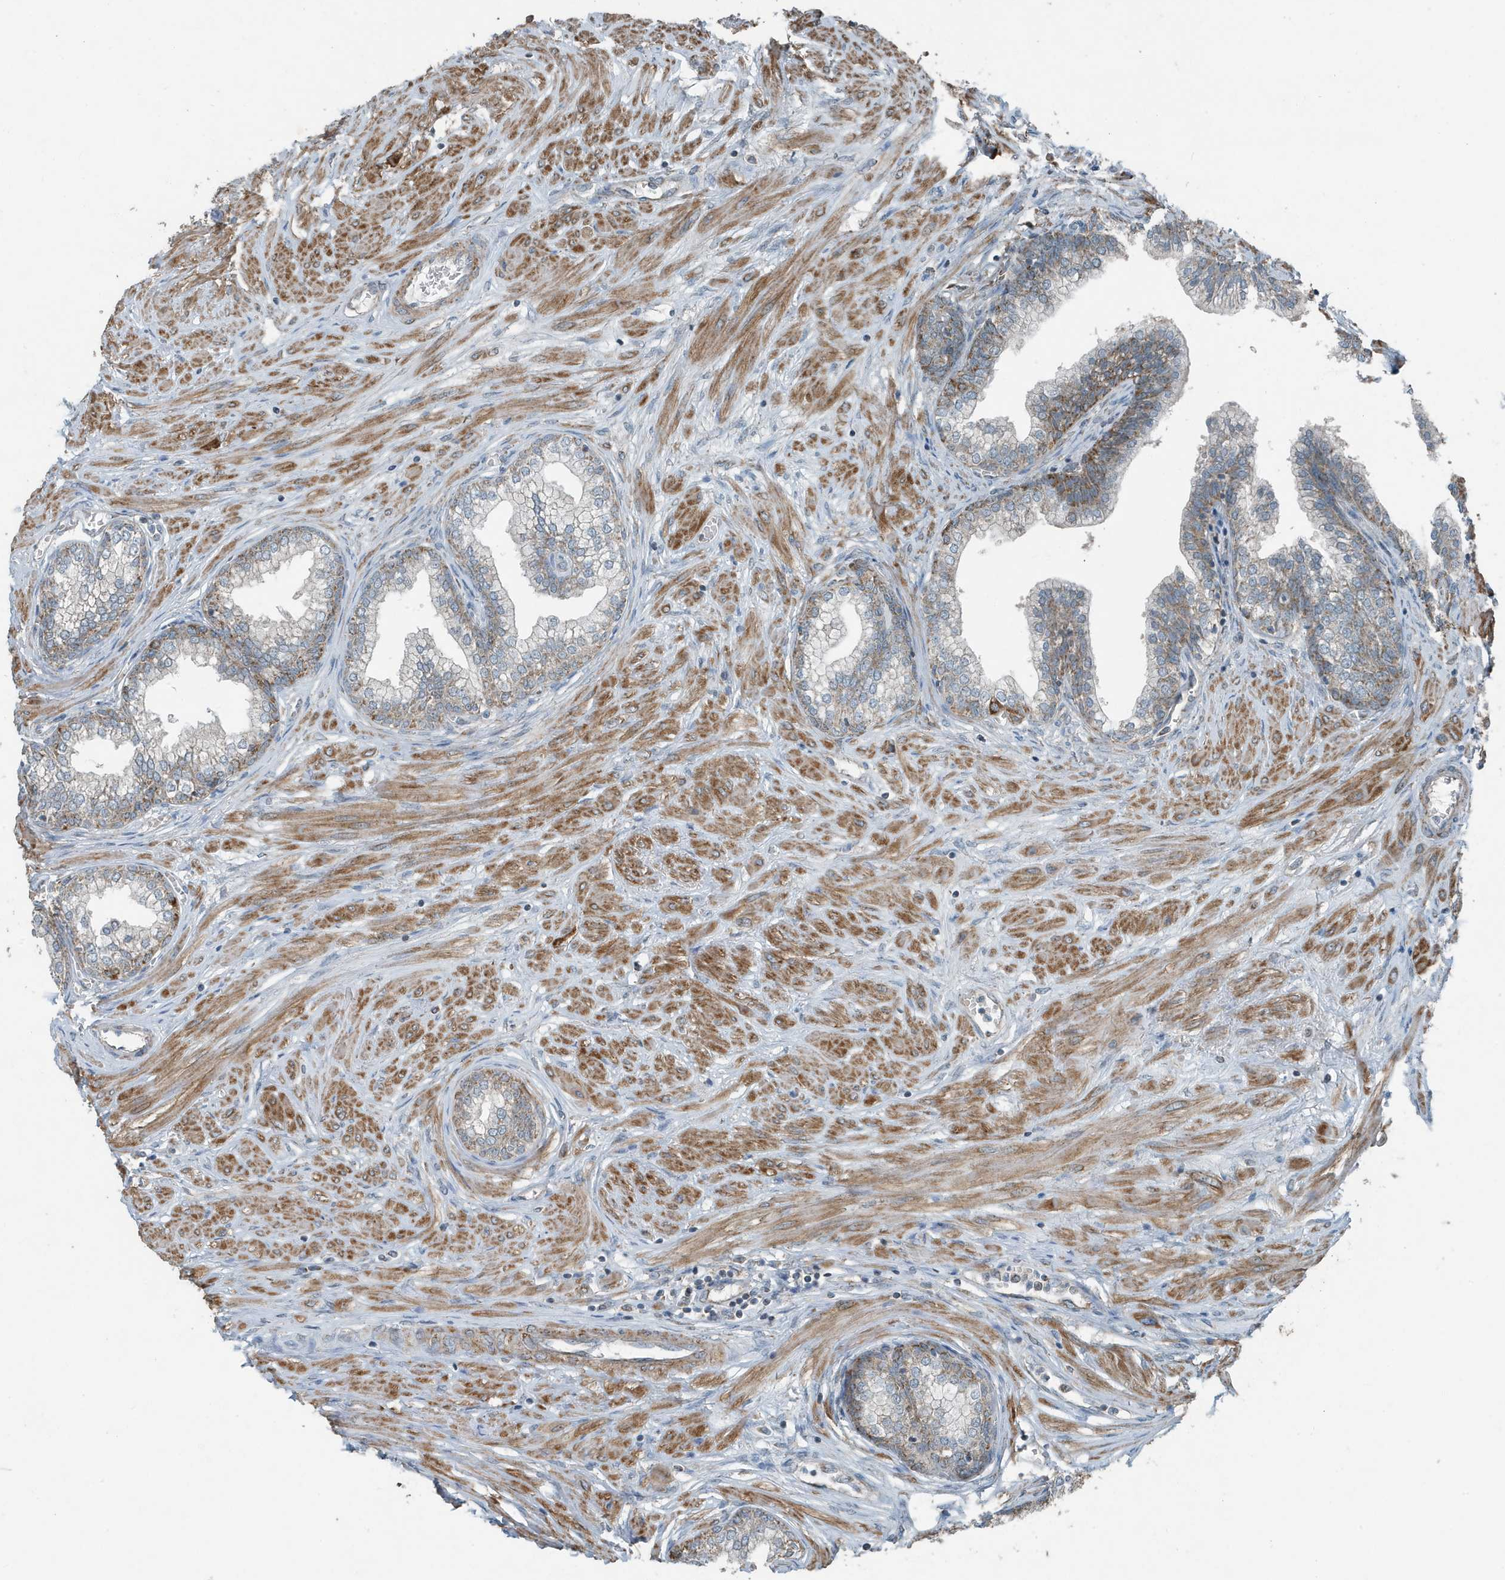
{"staining": {"intensity": "moderate", "quantity": "25%-75%", "location": "cytoplasmic/membranous"}, "tissue": "prostate", "cell_type": "Glandular cells", "image_type": "normal", "snomed": [{"axis": "morphology", "description": "Normal tissue, NOS"}, {"axis": "morphology", "description": "Urothelial carcinoma, Low grade"}, {"axis": "topography", "description": "Urinary bladder"}, {"axis": "topography", "description": "Prostate"}], "caption": "Protein expression by immunohistochemistry (IHC) shows moderate cytoplasmic/membranous expression in approximately 25%-75% of glandular cells in benign prostate. The protein is stained brown, and the nuclei are stained in blue (DAB (3,3'-diaminobenzidine) IHC with brightfield microscopy, high magnification).", "gene": "MT", "patient": {"sex": "male", "age": 60}}